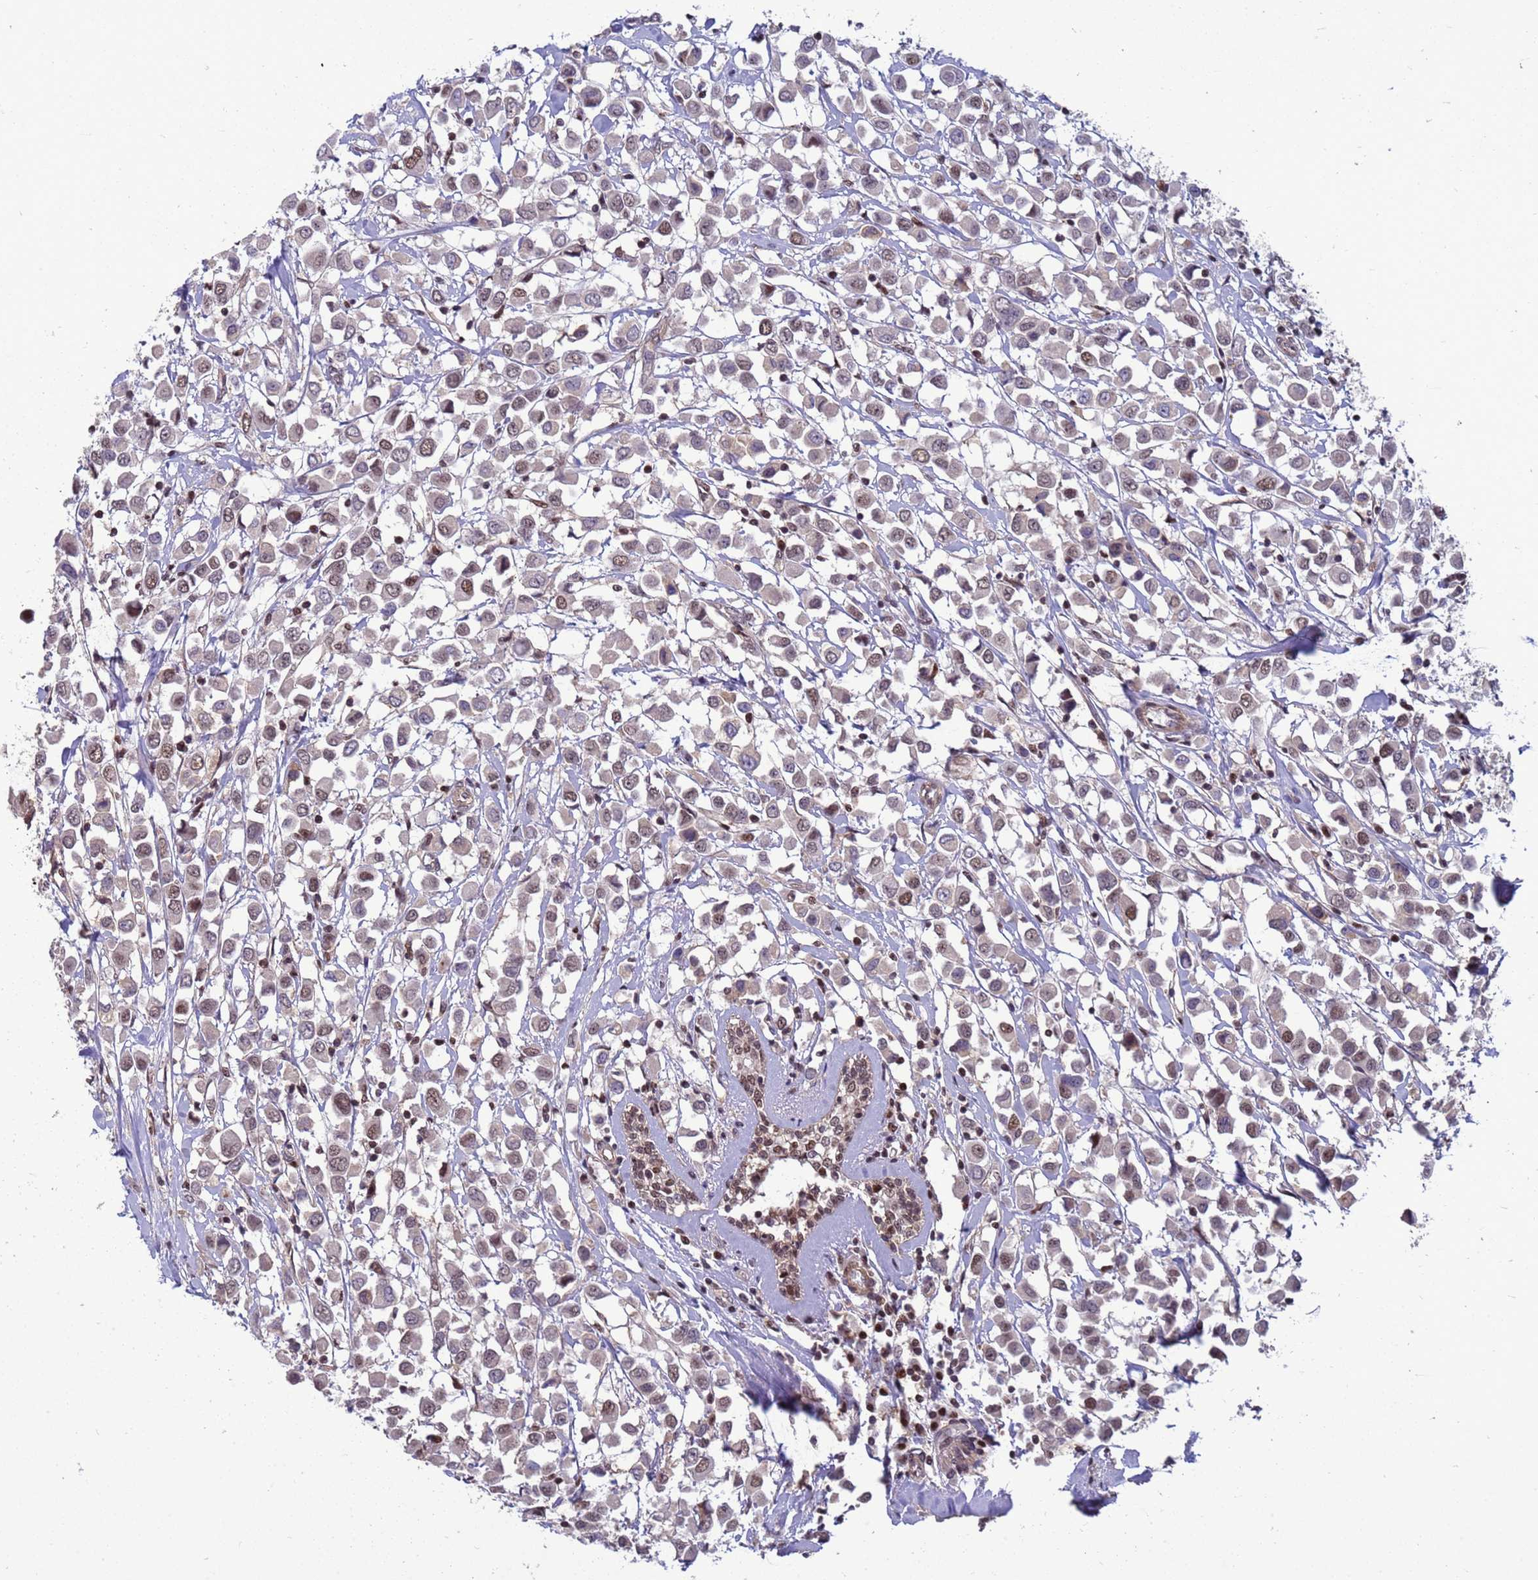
{"staining": {"intensity": "moderate", "quantity": "<25%", "location": "nuclear"}, "tissue": "breast cancer", "cell_type": "Tumor cells", "image_type": "cancer", "snomed": [{"axis": "morphology", "description": "Duct carcinoma"}, {"axis": "topography", "description": "Breast"}], "caption": "DAB immunohistochemical staining of human infiltrating ductal carcinoma (breast) demonstrates moderate nuclear protein positivity in about <25% of tumor cells.", "gene": "NSL1", "patient": {"sex": "female", "age": 61}}